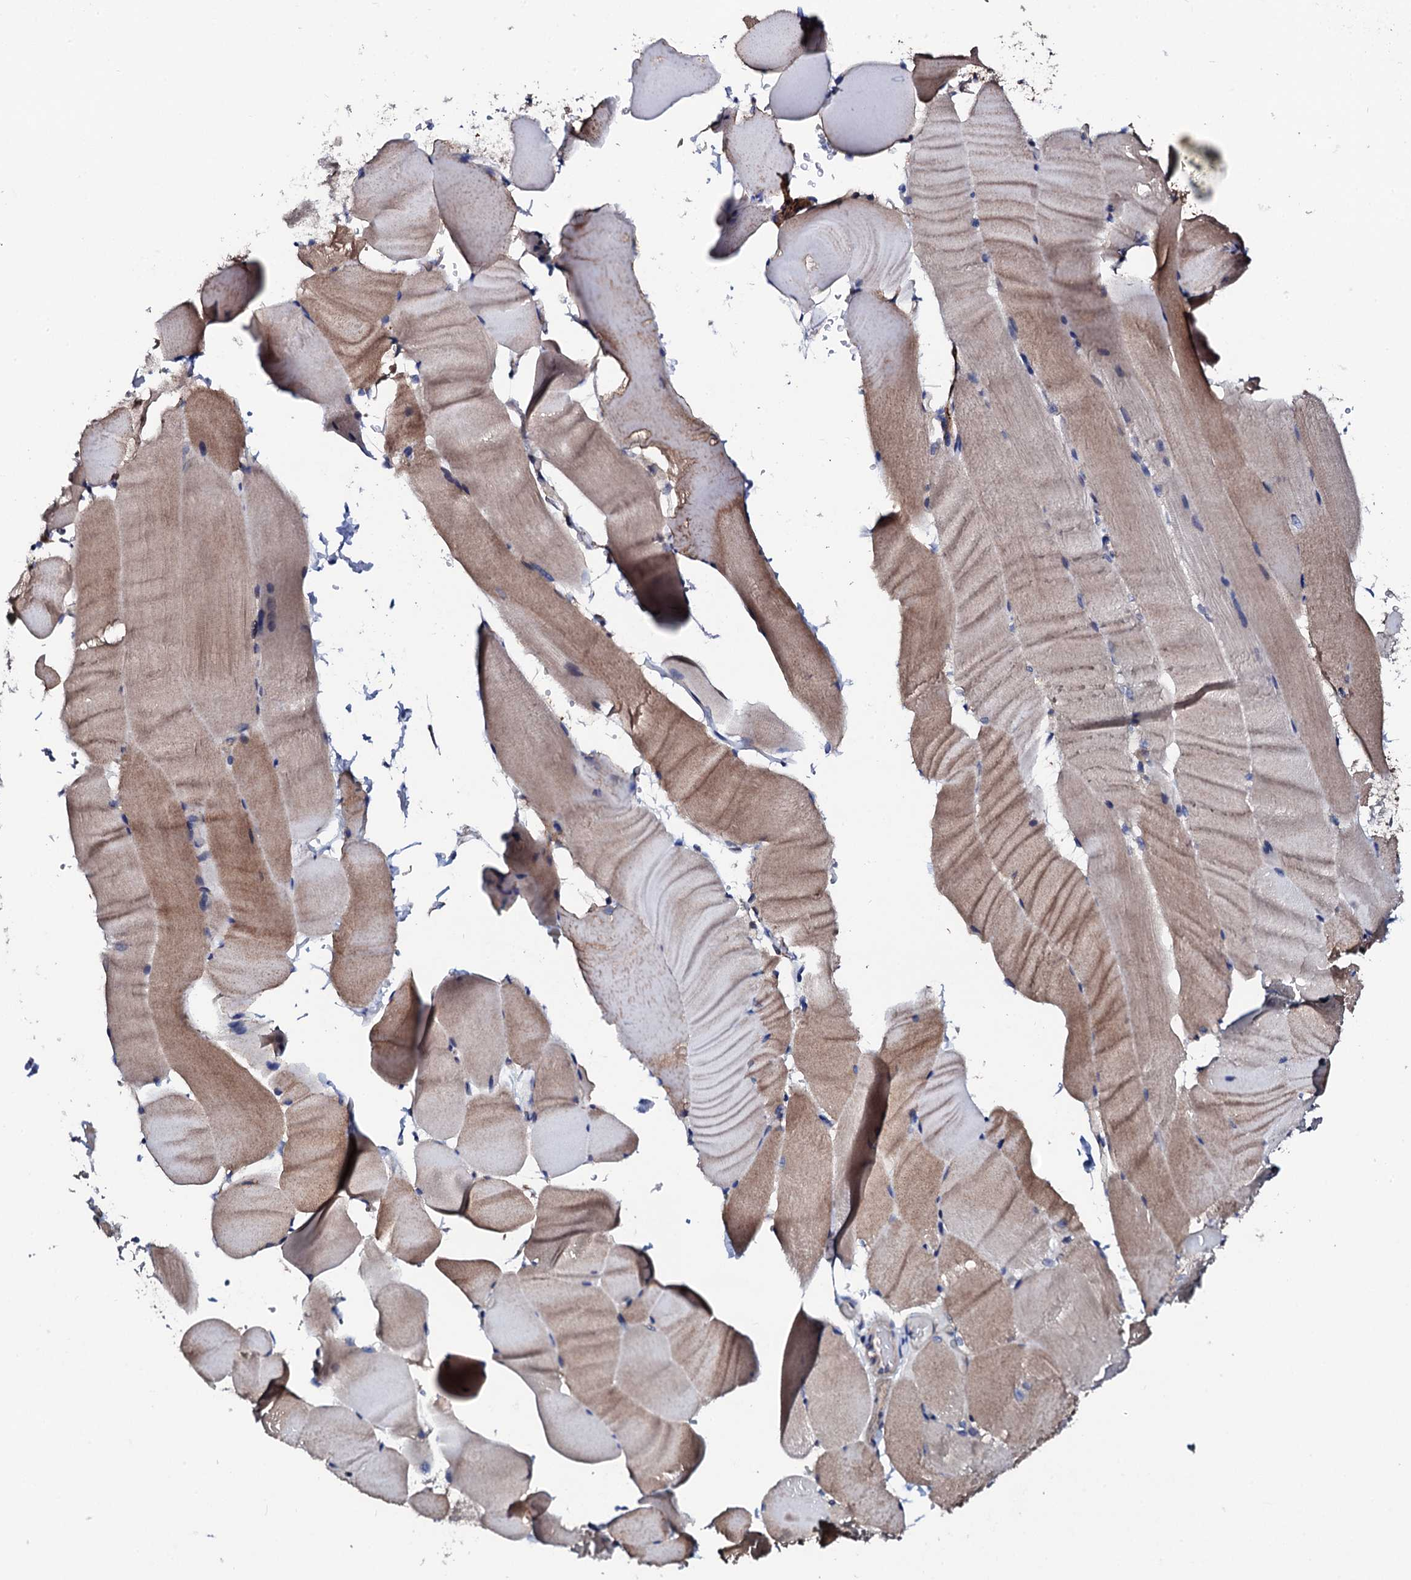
{"staining": {"intensity": "weak", "quantity": "25%-75%", "location": "cytoplasmic/membranous"}, "tissue": "skeletal muscle", "cell_type": "Myocytes", "image_type": "normal", "snomed": [{"axis": "morphology", "description": "Normal tissue, NOS"}, {"axis": "topography", "description": "Skeletal muscle"}, {"axis": "topography", "description": "Parathyroid gland"}], "caption": "An IHC micrograph of benign tissue is shown. Protein staining in brown shows weak cytoplasmic/membranous positivity in skeletal muscle within myocytes.", "gene": "EDC3", "patient": {"sex": "female", "age": 37}}